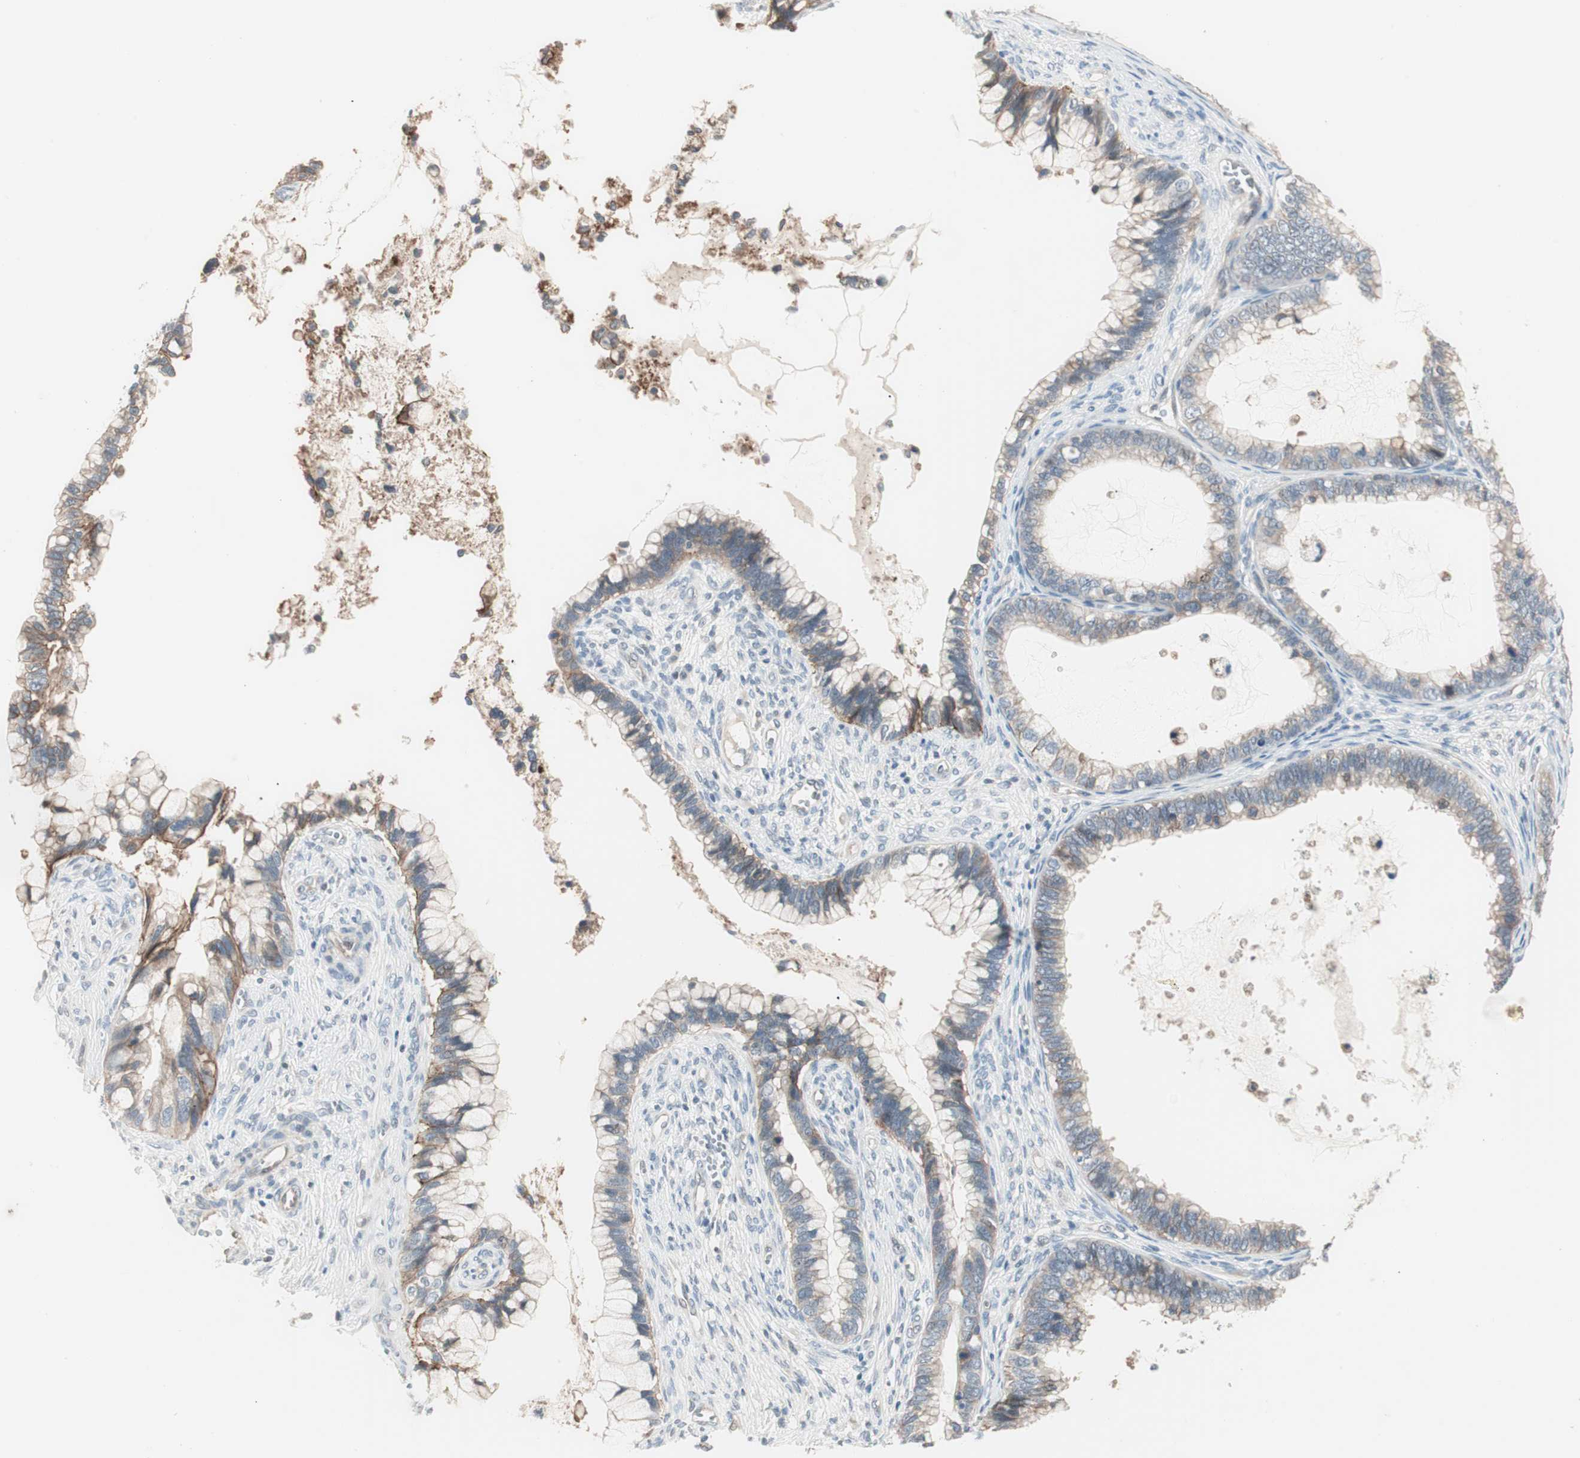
{"staining": {"intensity": "weak", "quantity": "25%-75%", "location": "cytoplasmic/membranous"}, "tissue": "cervical cancer", "cell_type": "Tumor cells", "image_type": "cancer", "snomed": [{"axis": "morphology", "description": "Adenocarcinoma, NOS"}, {"axis": "topography", "description": "Cervix"}], "caption": "High-magnification brightfield microscopy of cervical cancer stained with DAB (3,3'-diaminobenzidine) (brown) and counterstained with hematoxylin (blue). tumor cells exhibit weak cytoplasmic/membranous staining is identified in approximately25%-75% of cells.", "gene": "ITGB4", "patient": {"sex": "female", "age": 44}}